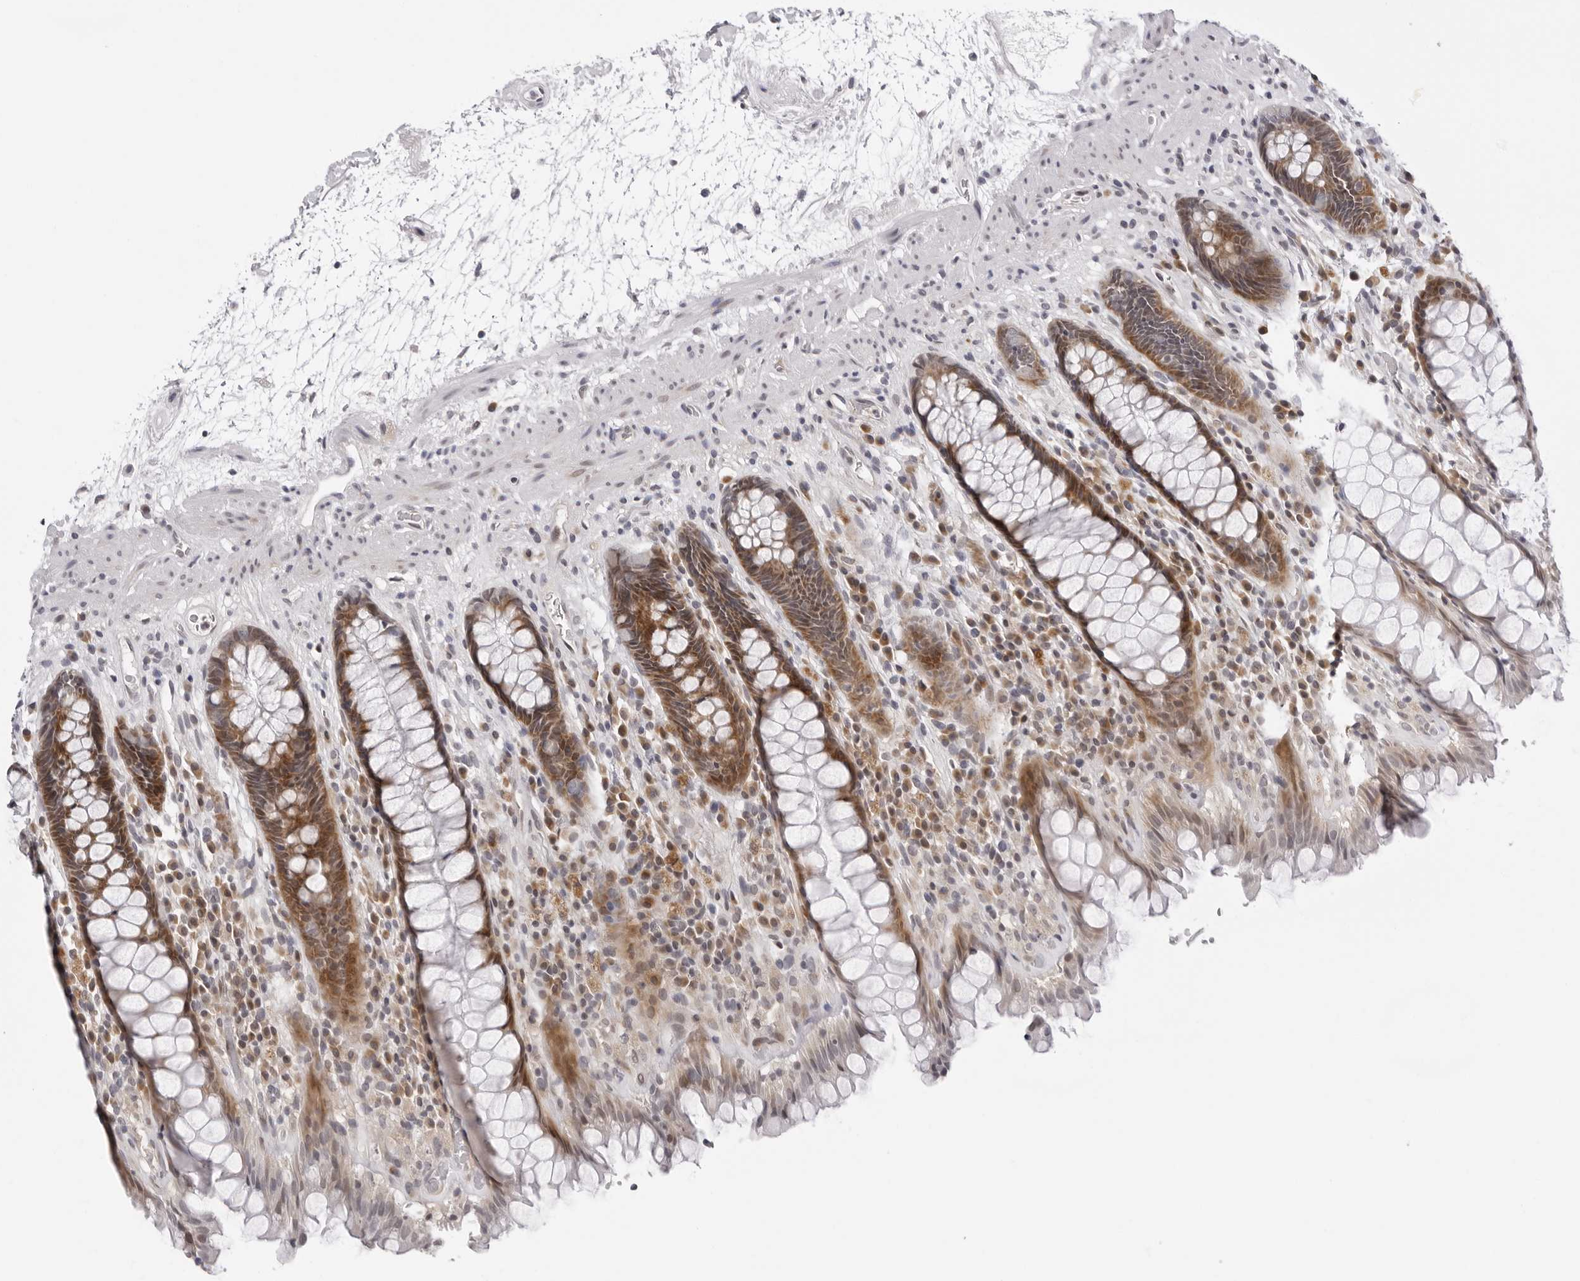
{"staining": {"intensity": "moderate", "quantity": ">75%", "location": "cytoplasmic/membranous,nuclear"}, "tissue": "rectum", "cell_type": "Glandular cells", "image_type": "normal", "snomed": [{"axis": "morphology", "description": "Normal tissue, NOS"}, {"axis": "topography", "description": "Rectum"}], "caption": "An immunohistochemistry (IHC) image of unremarkable tissue is shown. Protein staining in brown shows moderate cytoplasmic/membranous,nuclear positivity in rectum within glandular cells. The staining was performed using DAB, with brown indicating positive protein expression. Nuclei are stained blue with hematoxylin.", "gene": "PRUNE1", "patient": {"sex": "male", "age": 64}}